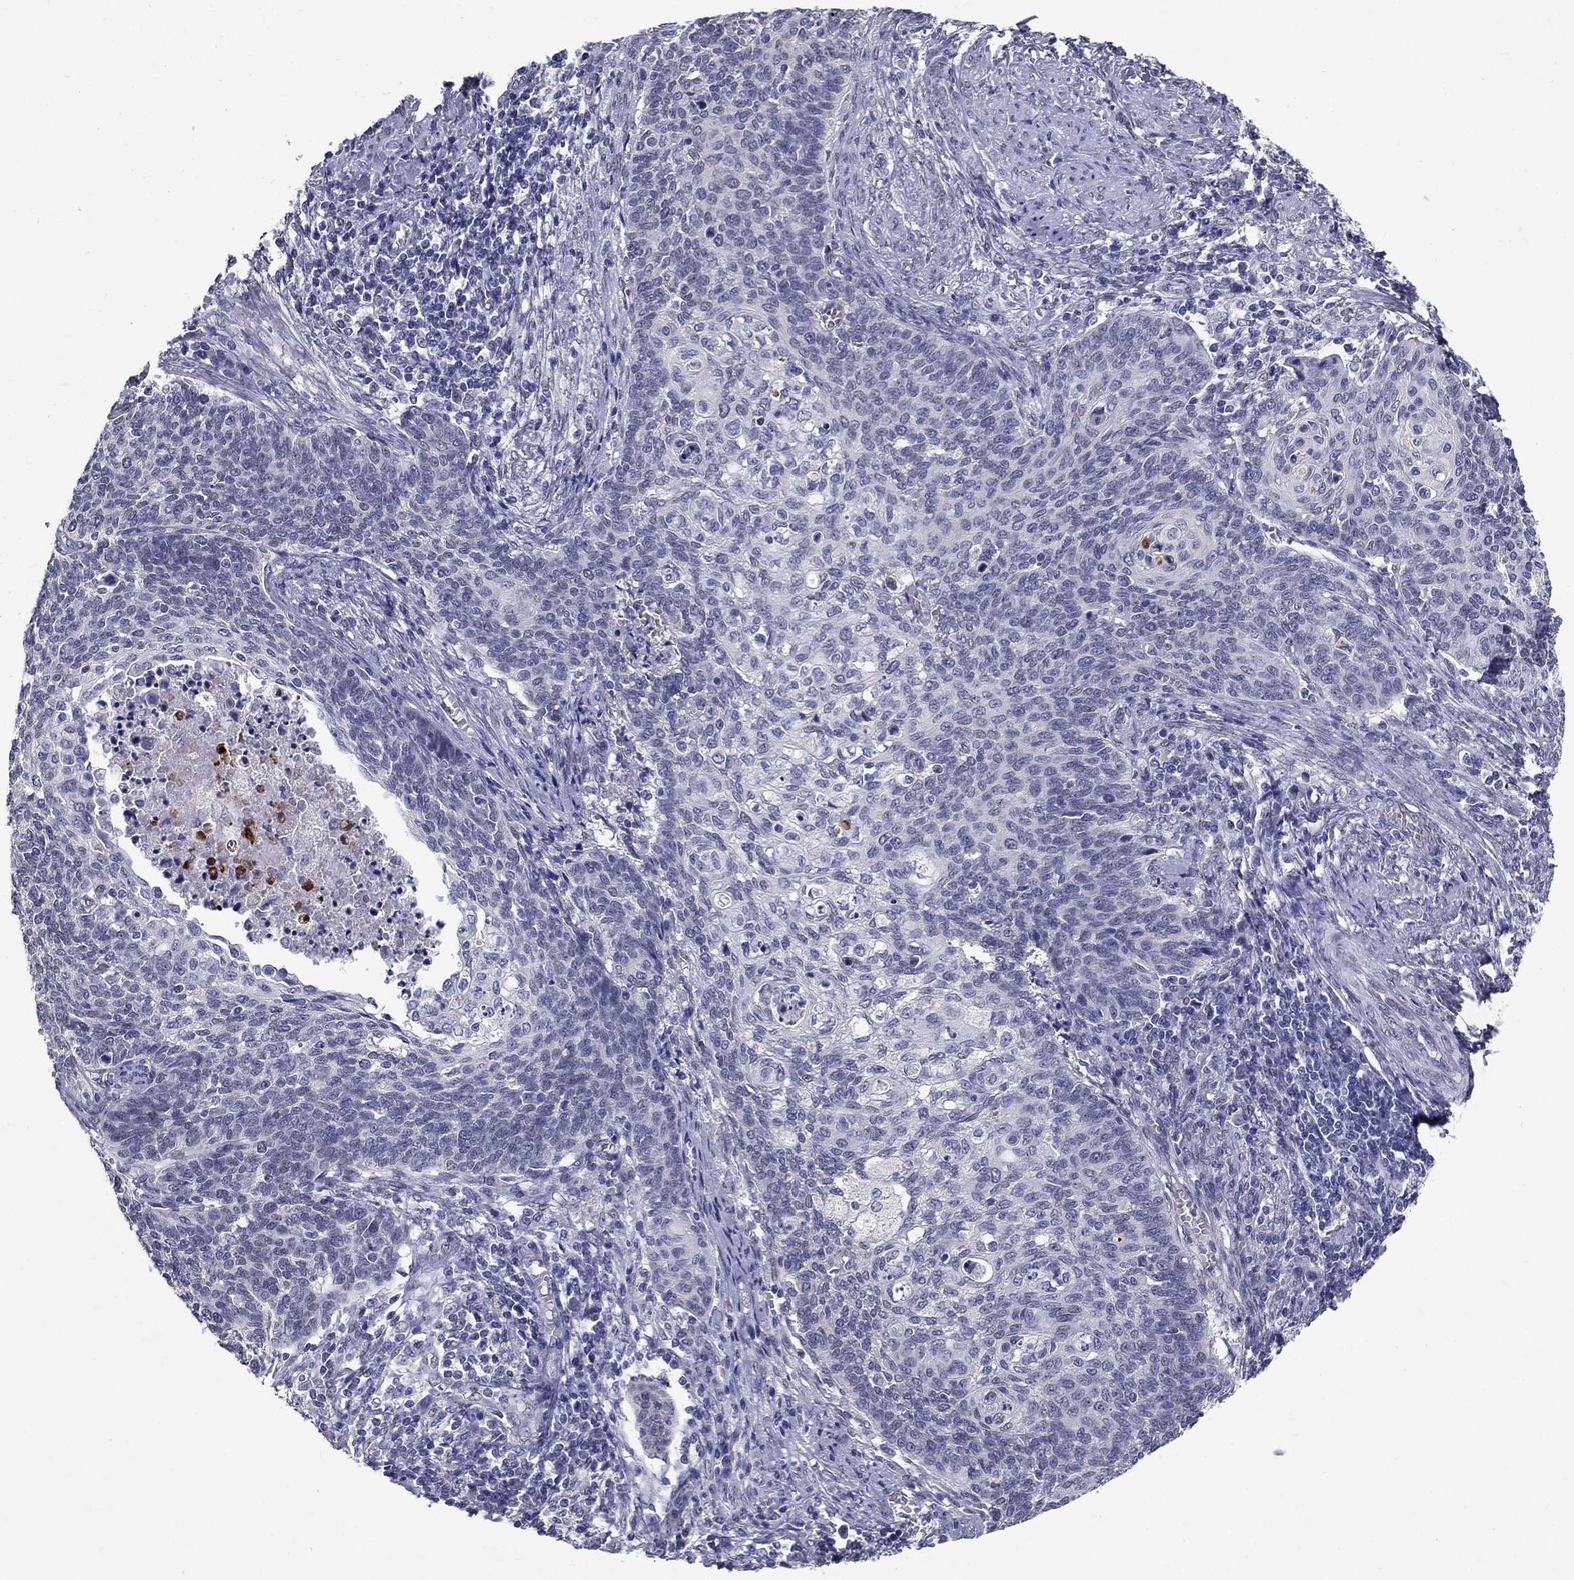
{"staining": {"intensity": "negative", "quantity": "none", "location": "none"}, "tissue": "cervical cancer", "cell_type": "Tumor cells", "image_type": "cancer", "snomed": [{"axis": "morphology", "description": "Normal tissue, NOS"}, {"axis": "morphology", "description": "Squamous cell carcinoma, NOS"}, {"axis": "topography", "description": "Cervix"}], "caption": "Tumor cells are negative for brown protein staining in cervical cancer (squamous cell carcinoma). (DAB immunohistochemistry with hematoxylin counter stain).", "gene": "RBFOX1", "patient": {"sex": "female", "age": 39}}